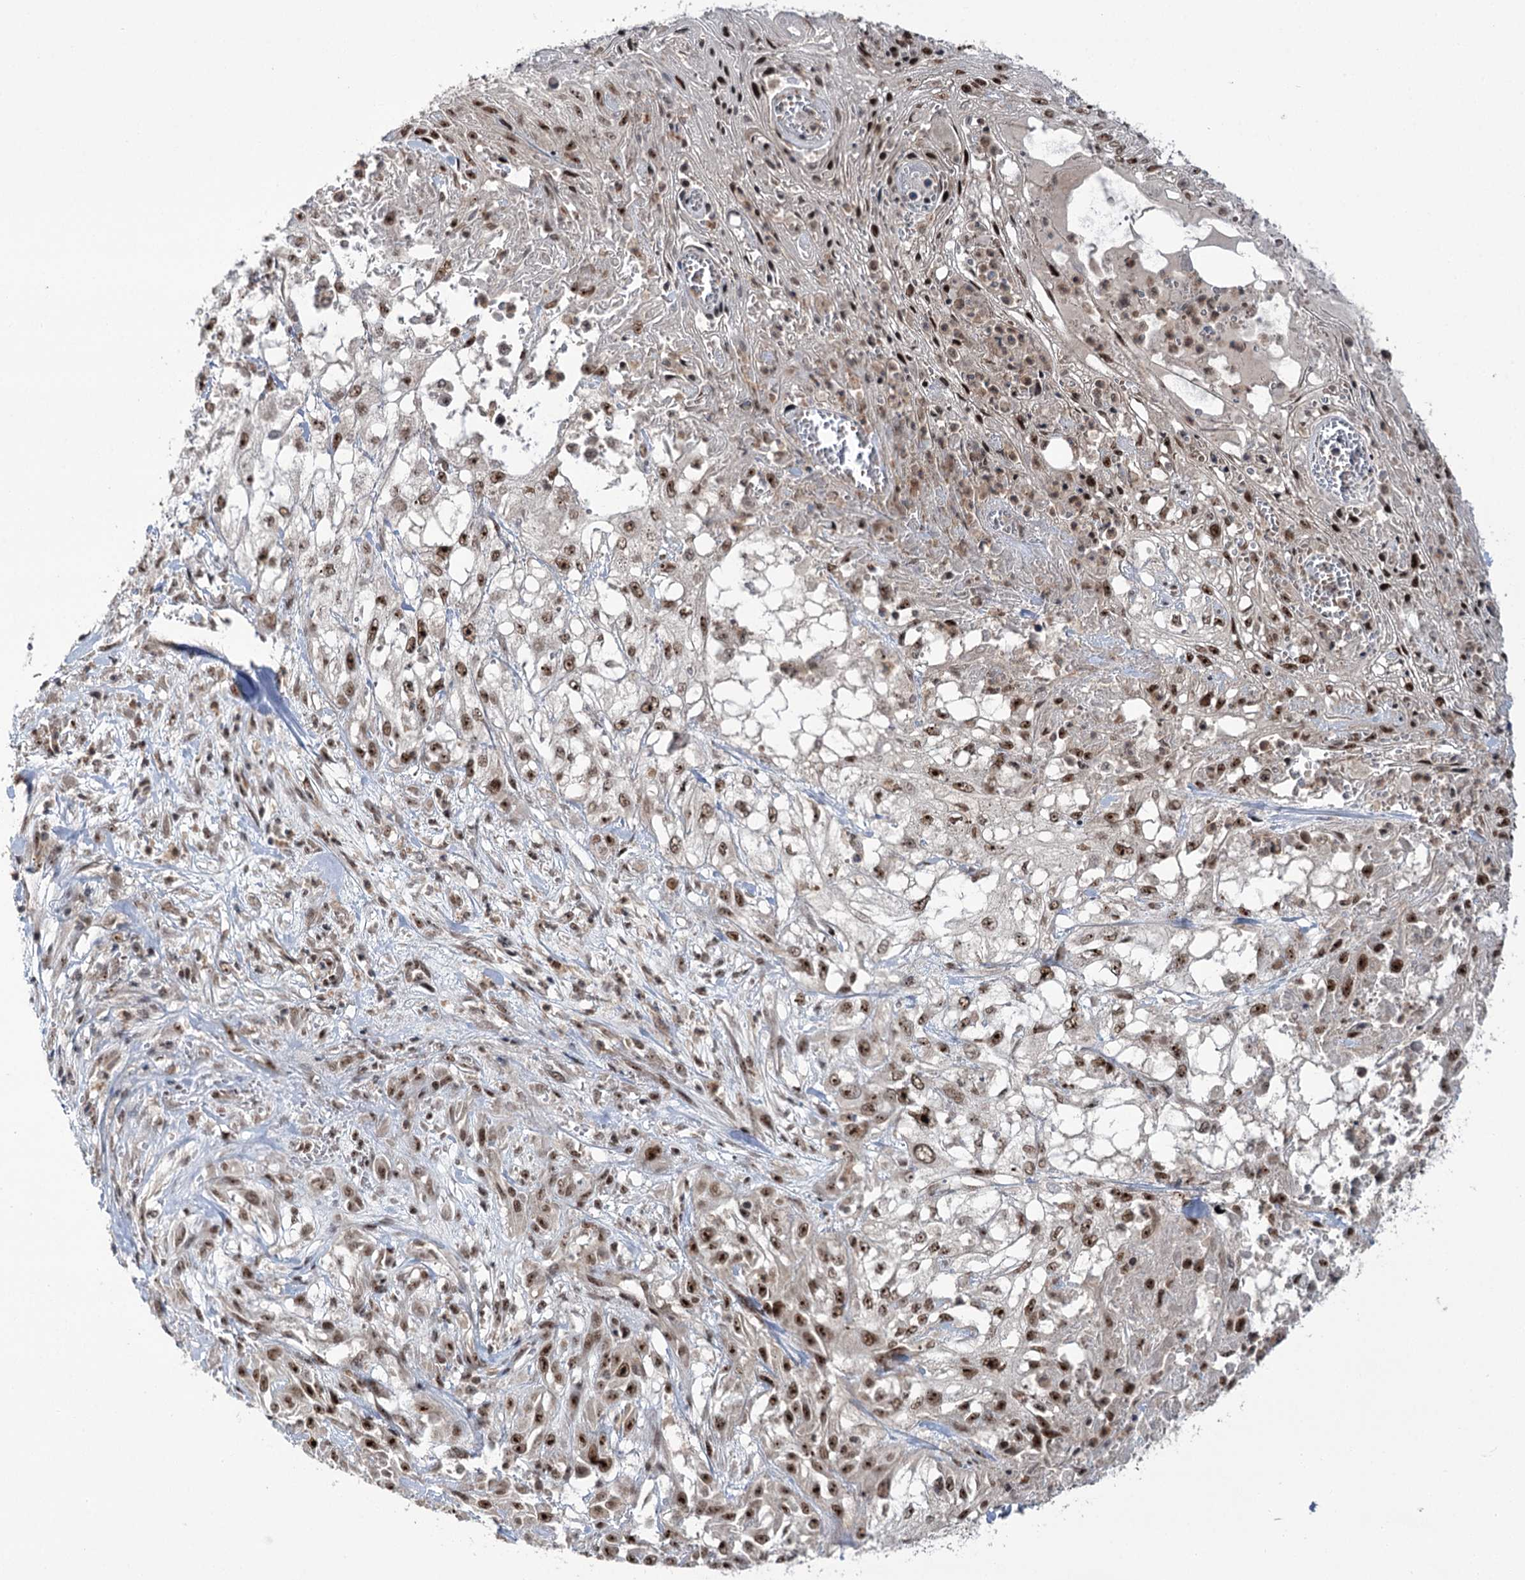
{"staining": {"intensity": "moderate", "quantity": ">75%", "location": "nuclear"}, "tissue": "skin cancer", "cell_type": "Tumor cells", "image_type": "cancer", "snomed": [{"axis": "morphology", "description": "Squamous cell carcinoma, NOS"}, {"axis": "morphology", "description": "Squamous cell carcinoma, metastatic, NOS"}, {"axis": "topography", "description": "Skin"}, {"axis": "topography", "description": "Lymph node"}], "caption": "Squamous cell carcinoma (skin) stained with a brown dye exhibits moderate nuclear positive staining in approximately >75% of tumor cells.", "gene": "ERCC3", "patient": {"sex": "male", "age": 75}}